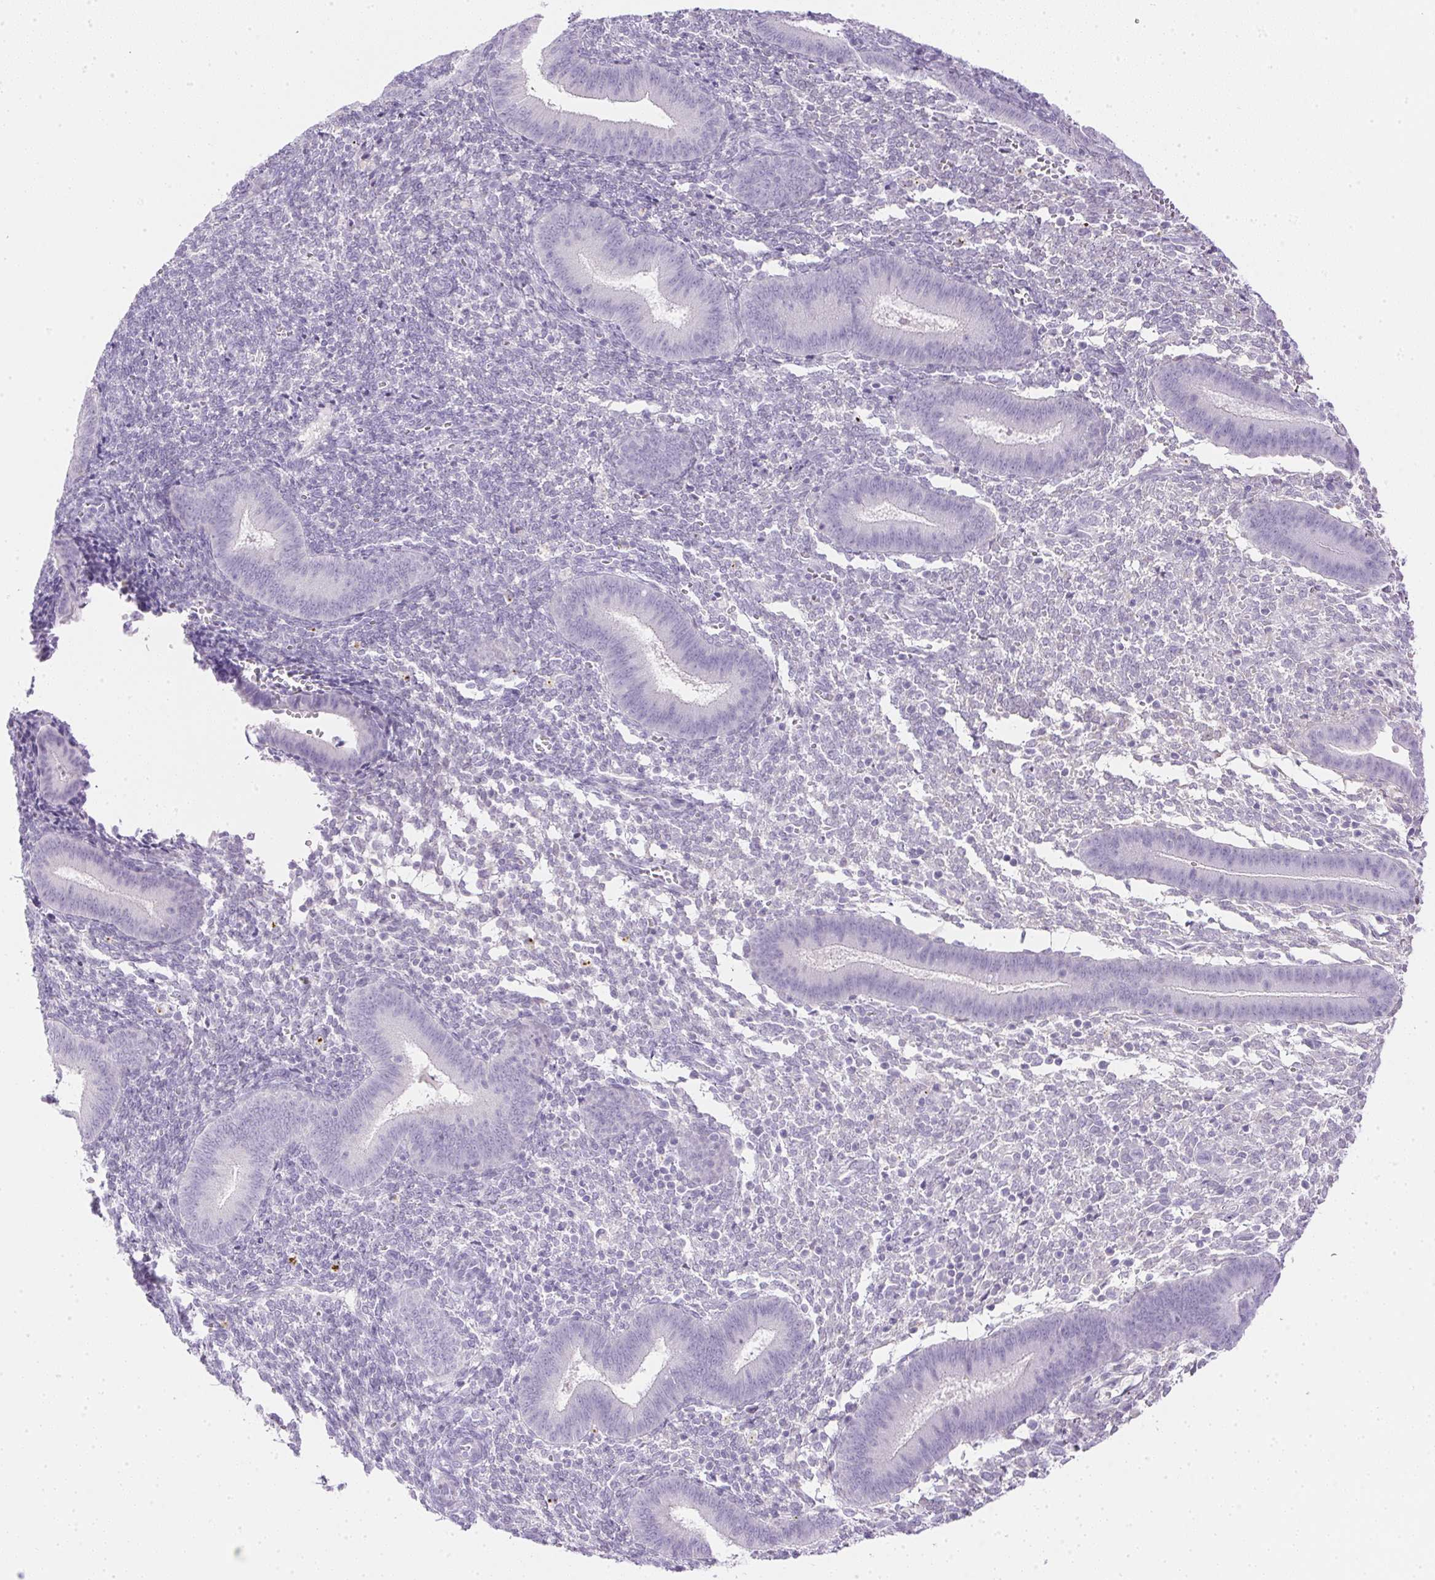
{"staining": {"intensity": "negative", "quantity": "none", "location": "none"}, "tissue": "endometrium", "cell_type": "Cells in endometrial stroma", "image_type": "normal", "snomed": [{"axis": "morphology", "description": "Normal tissue, NOS"}, {"axis": "topography", "description": "Endometrium"}], "caption": "The photomicrograph reveals no staining of cells in endometrial stroma in benign endometrium.", "gene": "CTRL", "patient": {"sex": "female", "age": 25}}